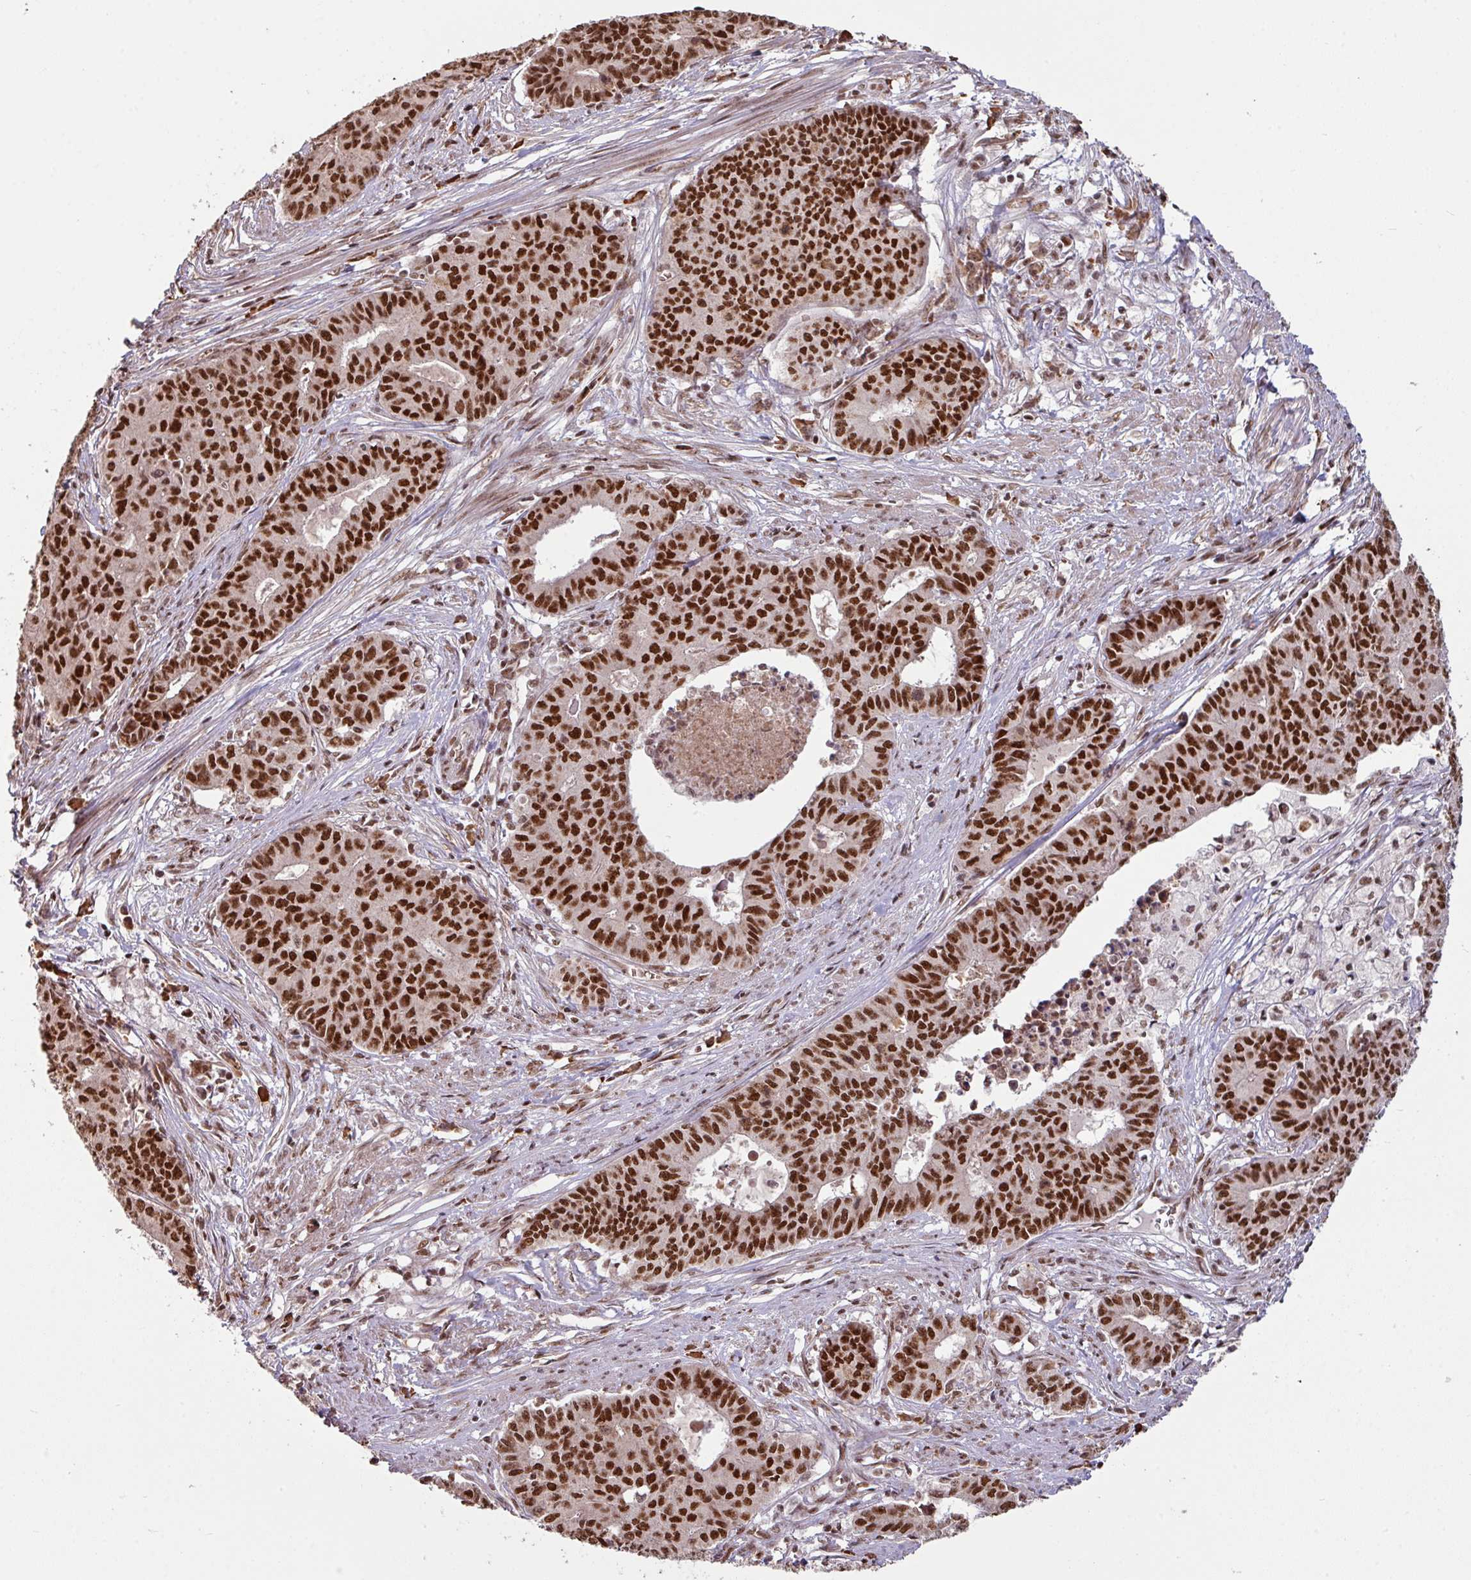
{"staining": {"intensity": "strong", "quantity": ">75%", "location": "nuclear"}, "tissue": "endometrial cancer", "cell_type": "Tumor cells", "image_type": "cancer", "snomed": [{"axis": "morphology", "description": "Adenocarcinoma, NOS"}, {"axis": "topography", "description": "Endometrium"}], "caption": "The photomicrograph exhibits staining of endometrial cancer (adenocarcinoma), revealing strong nuclear protein staining (brown color) within tumor cells. (brown staining indicates protein expression, while blue staining denotes nuclei).", "gene": "PHF23", "patient": {"sex": "female", "age": 59}}